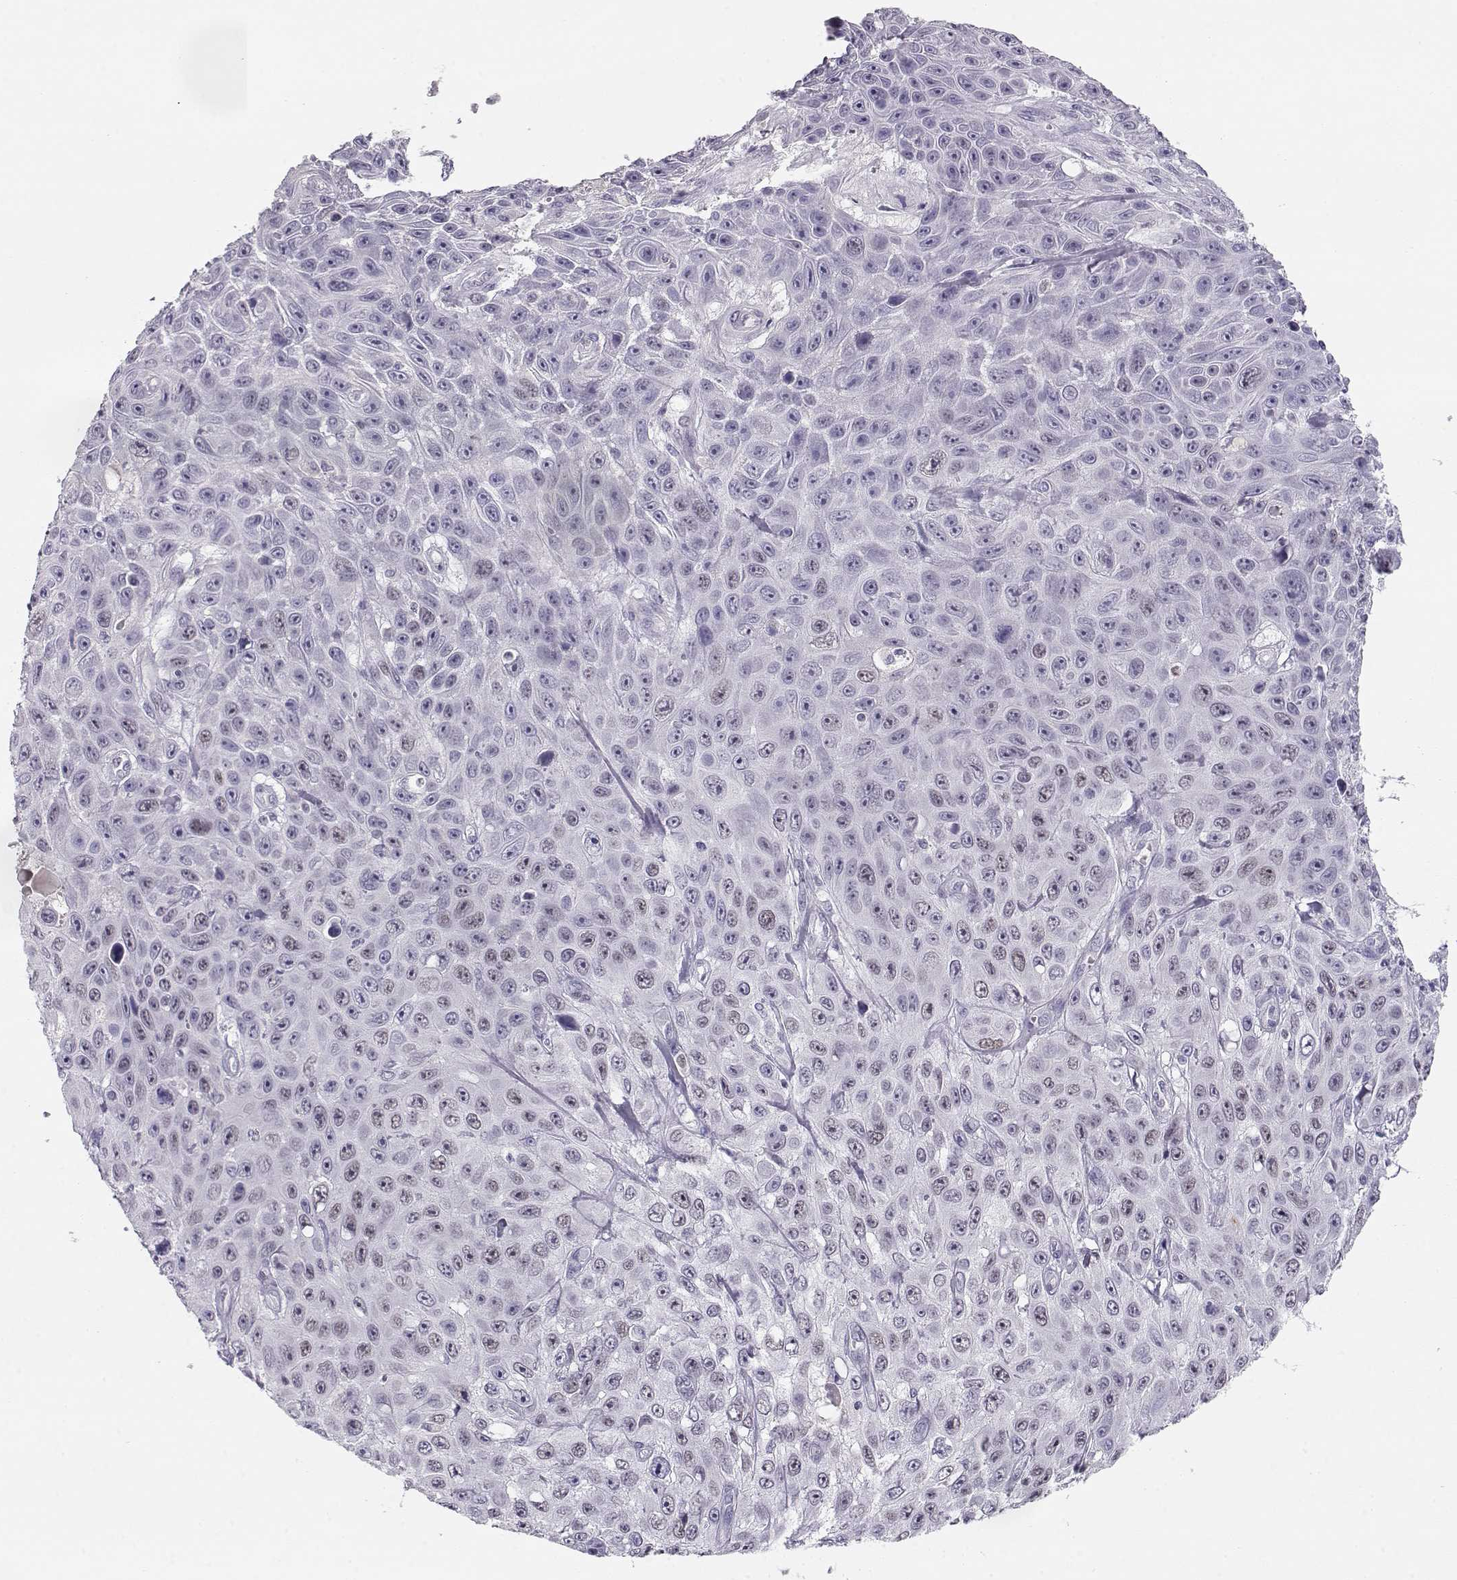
{"staining": {"intensity": "negative", "quantity": "none", "location": "none"}, "tissue": "skin cancer", "cell_type": "Tumor cells", "image_type": "cancer", "snomed": [{"axis": "morphology", "description": "Squamous cell carcinoma, NOS"}, {"axis": "topography", "description": "Skin"}], "caption": "The micrograph exhibits no staining of tumor cells in skin cancer (squamous cell carcinoma).", "gene": "OPN5", "patient": {"sex": "male", "age": 82}}